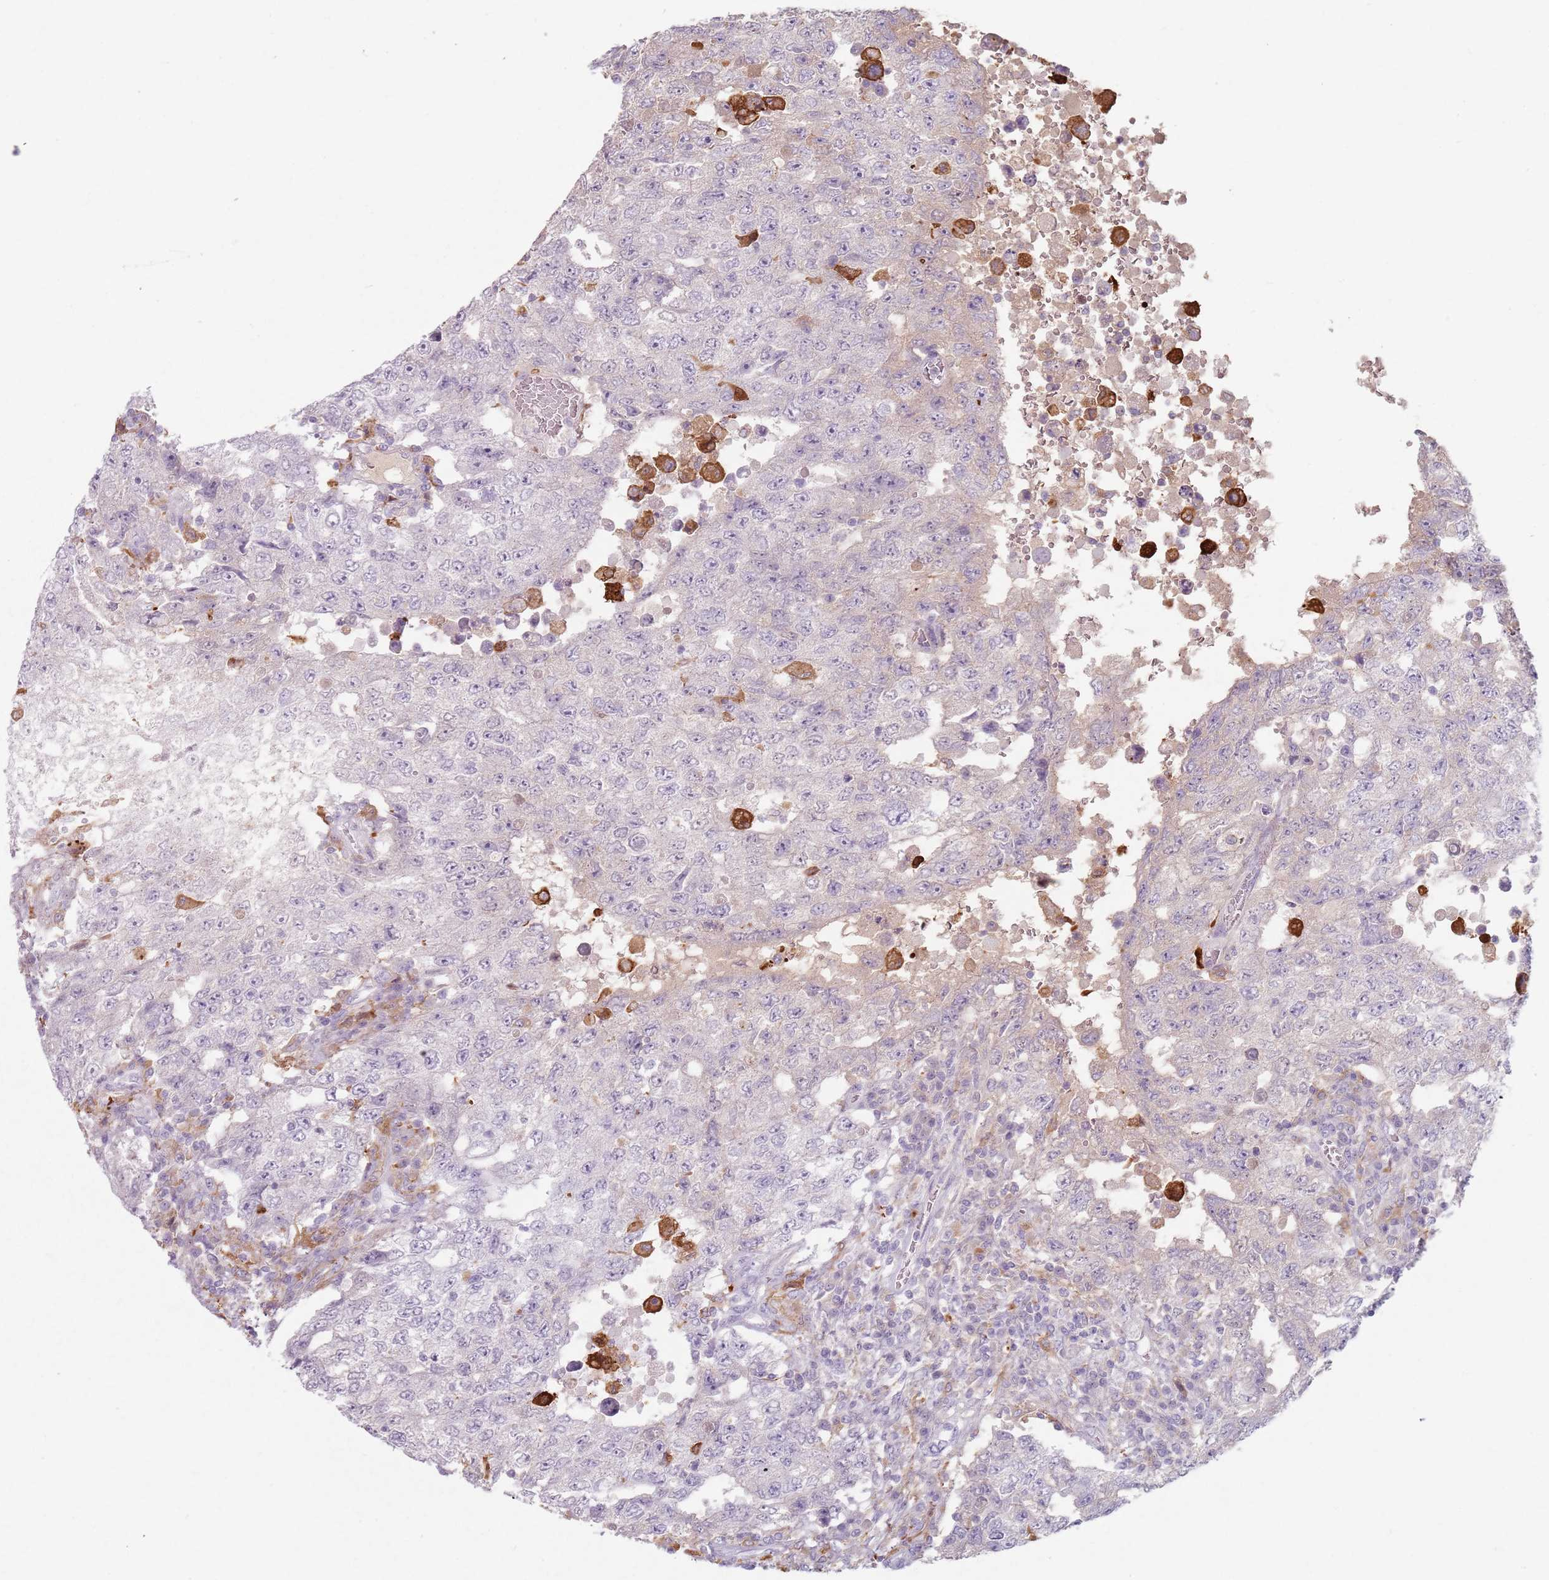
{"staining": {"intensity": "weak", "quantity": "<25%", "location": "cytoplasmic/membranous"}, "tissue": "testis cancer", "cell_type": "Tumor cells", "image_type": "cancer", "snomed": [{"axis": "morphology", "description": "Carcinoma, Embryonal, NOS"}, {"axis": "topography", "description": "Testis"}], "caption": "Immunohistochemistry (IHC) histopathology image of testis cancer (embryonal carcinoma) stained for a protein (brown), which demonstrates no expression in tumor cells. The staining is performed using DAB (3,3'-diaminobenzidine) brown chromogen with nuclei counter-stained in using hematoxylin.", "gene": "GDPGP1", "patient": {"sex": "male", "age": 26}}